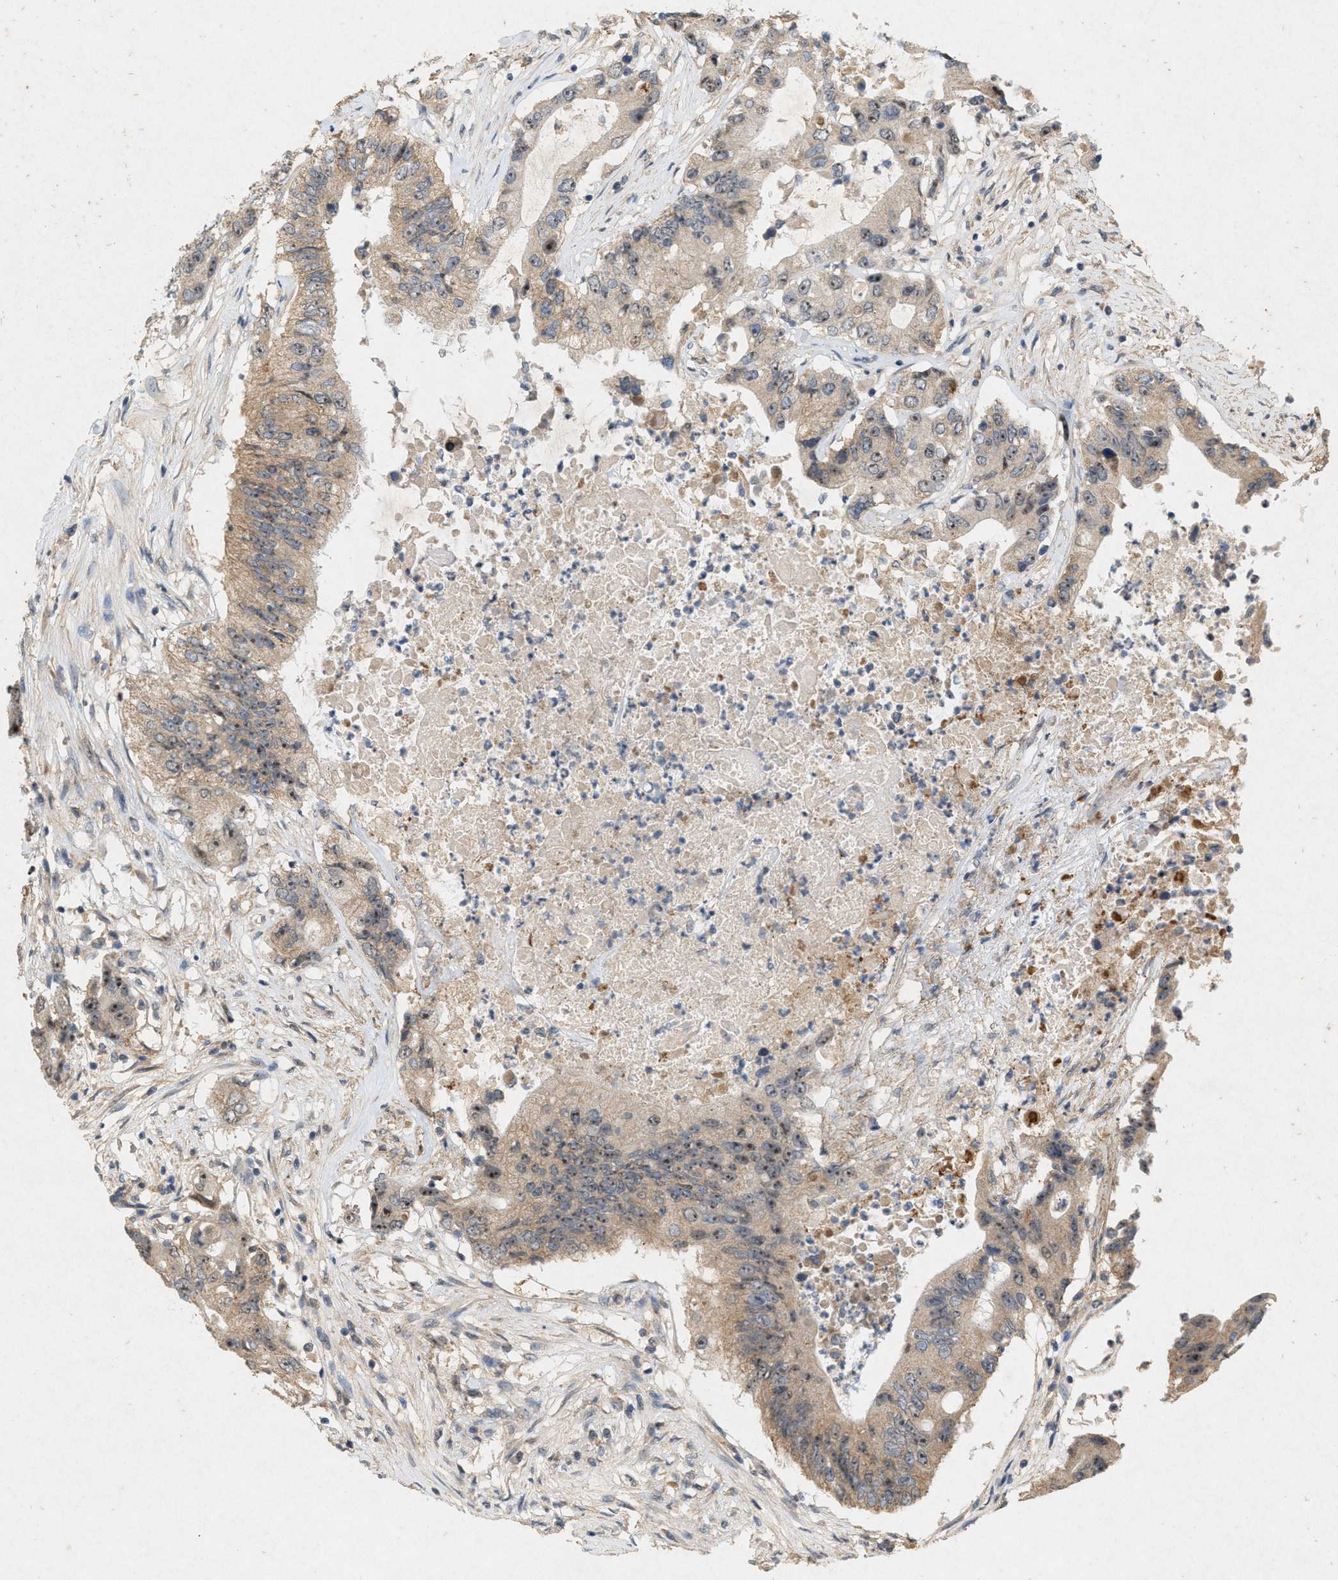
{"staining": {"intensity": "weak", "quantity": ">75%", "location": "cytoplasmic/membranous,nuclear"}, "tissue": "colorectal cancer", "cell_type": "Tumor cells", "image_type": "cancer", "snomed": [{"axis": "morphology", "description": "Adenocarcinoma, NOS"}, {"axis": "topography", "description": "Colon"}], "caption": "High-power microscopy captured an immunohistochemistry histopathology image of colorectal adenocarcinoma, revealing weak cytoplasmic/membranous and nuclear expression in about >75% of tumor cells. The staining is performed using DAB brown chromogen to label protein expression. The nuclei are counter-stained blue using hematoxylin.", "gene": "DCAF7", "patient": {"sex": "female", "age": 77}}